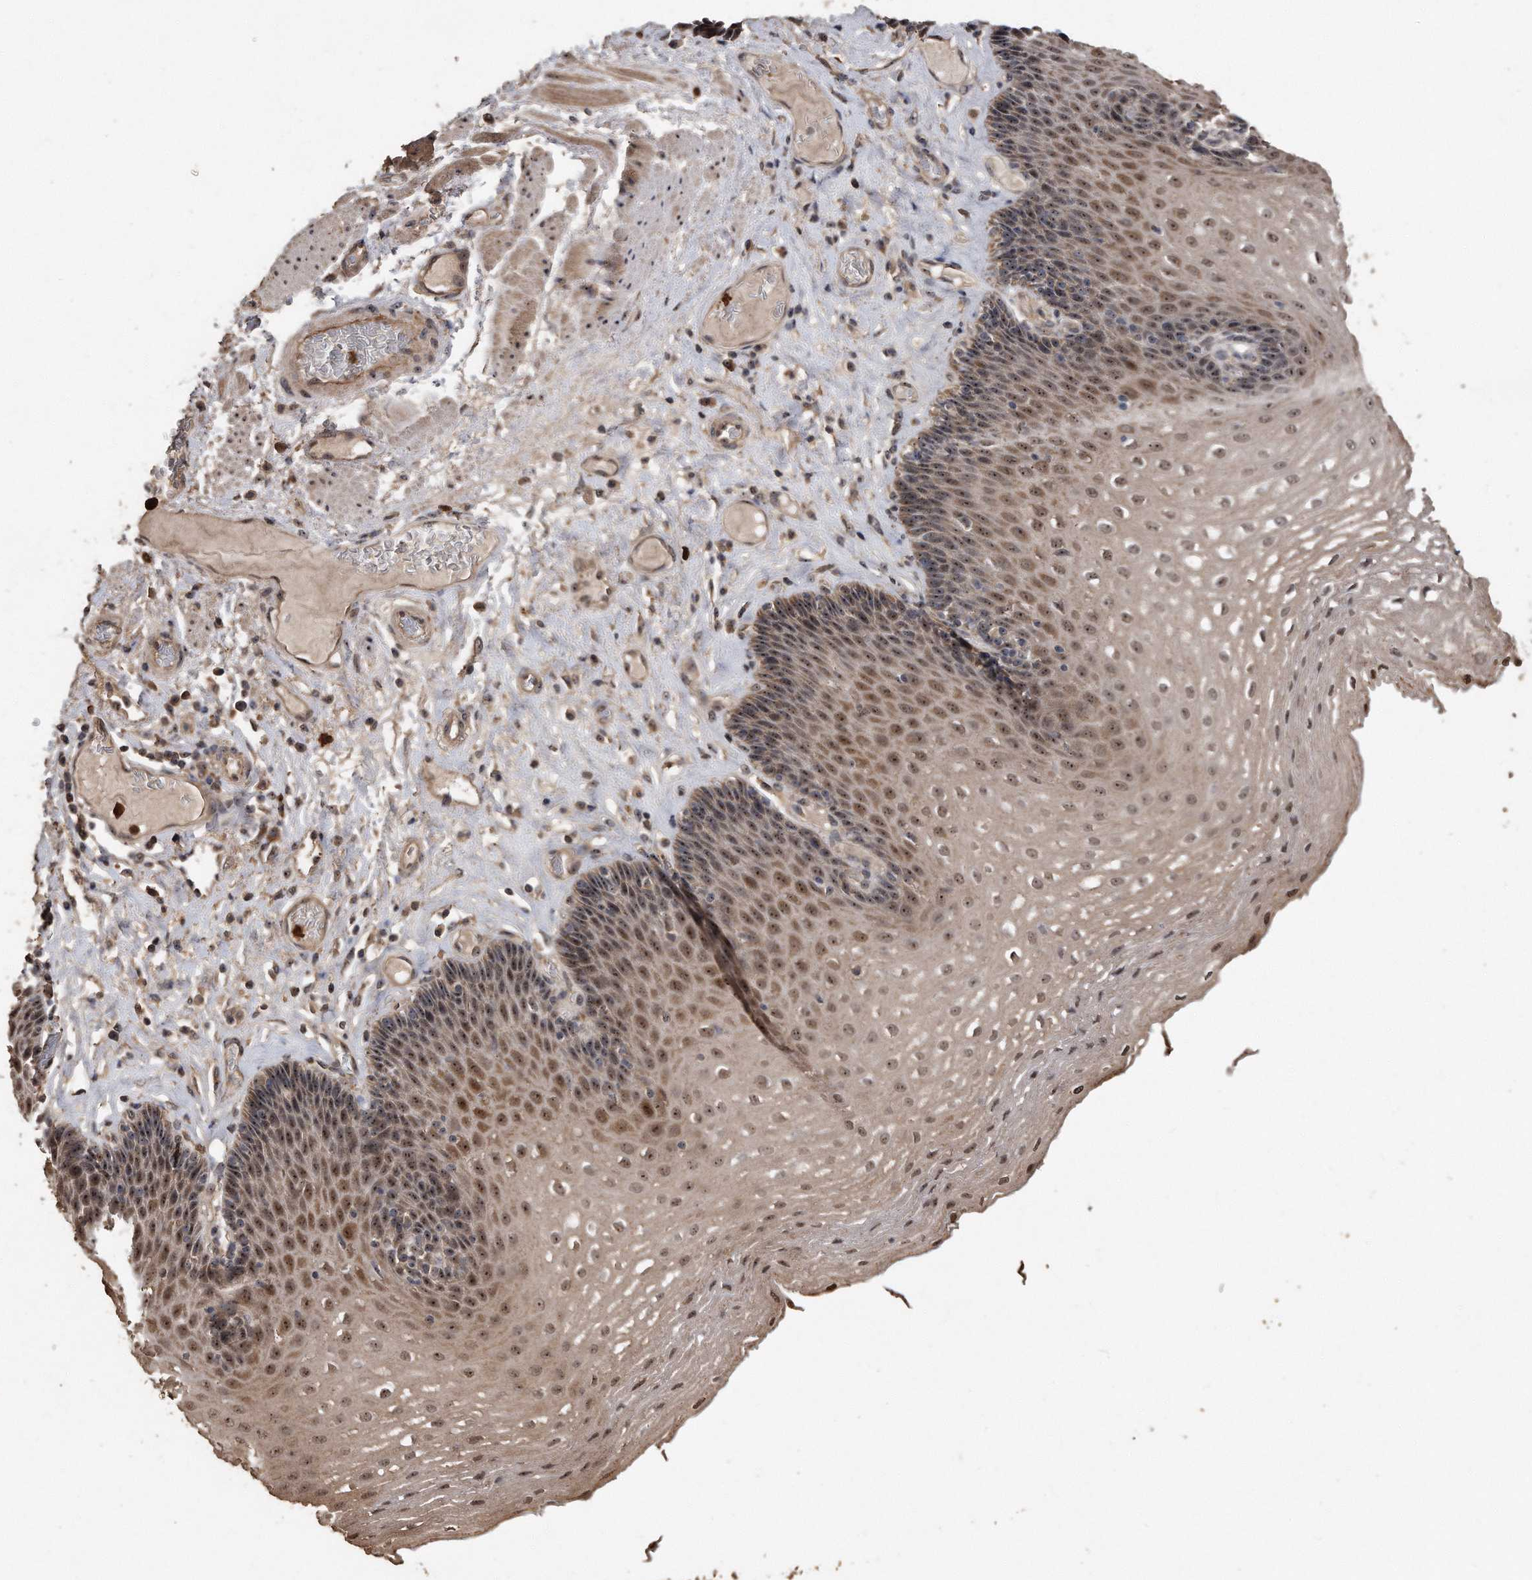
{"staining": {"intensity": "moderate", "quantity": ">75%", "location": "cytoplasmic/membranous,nuclear"}, "tissue": "esophagus", "cell_type": "Squamous epithelial cells", "image_type": "normal", "snomed": [{"axis": "morphology", "description": "Normal tissue, NOS"}, {"axis": "topography", "description": "Esophagus"}], "caption": "DAB immunohistochemical staining of unremarkable esophagus demonstrates moderate cytoplasmic/membranous,nuclear protein positivity in approximately >75% of squamous epithelial cells.", "gene": "PELO", "patient": {"sex": "female", "age": 66}}